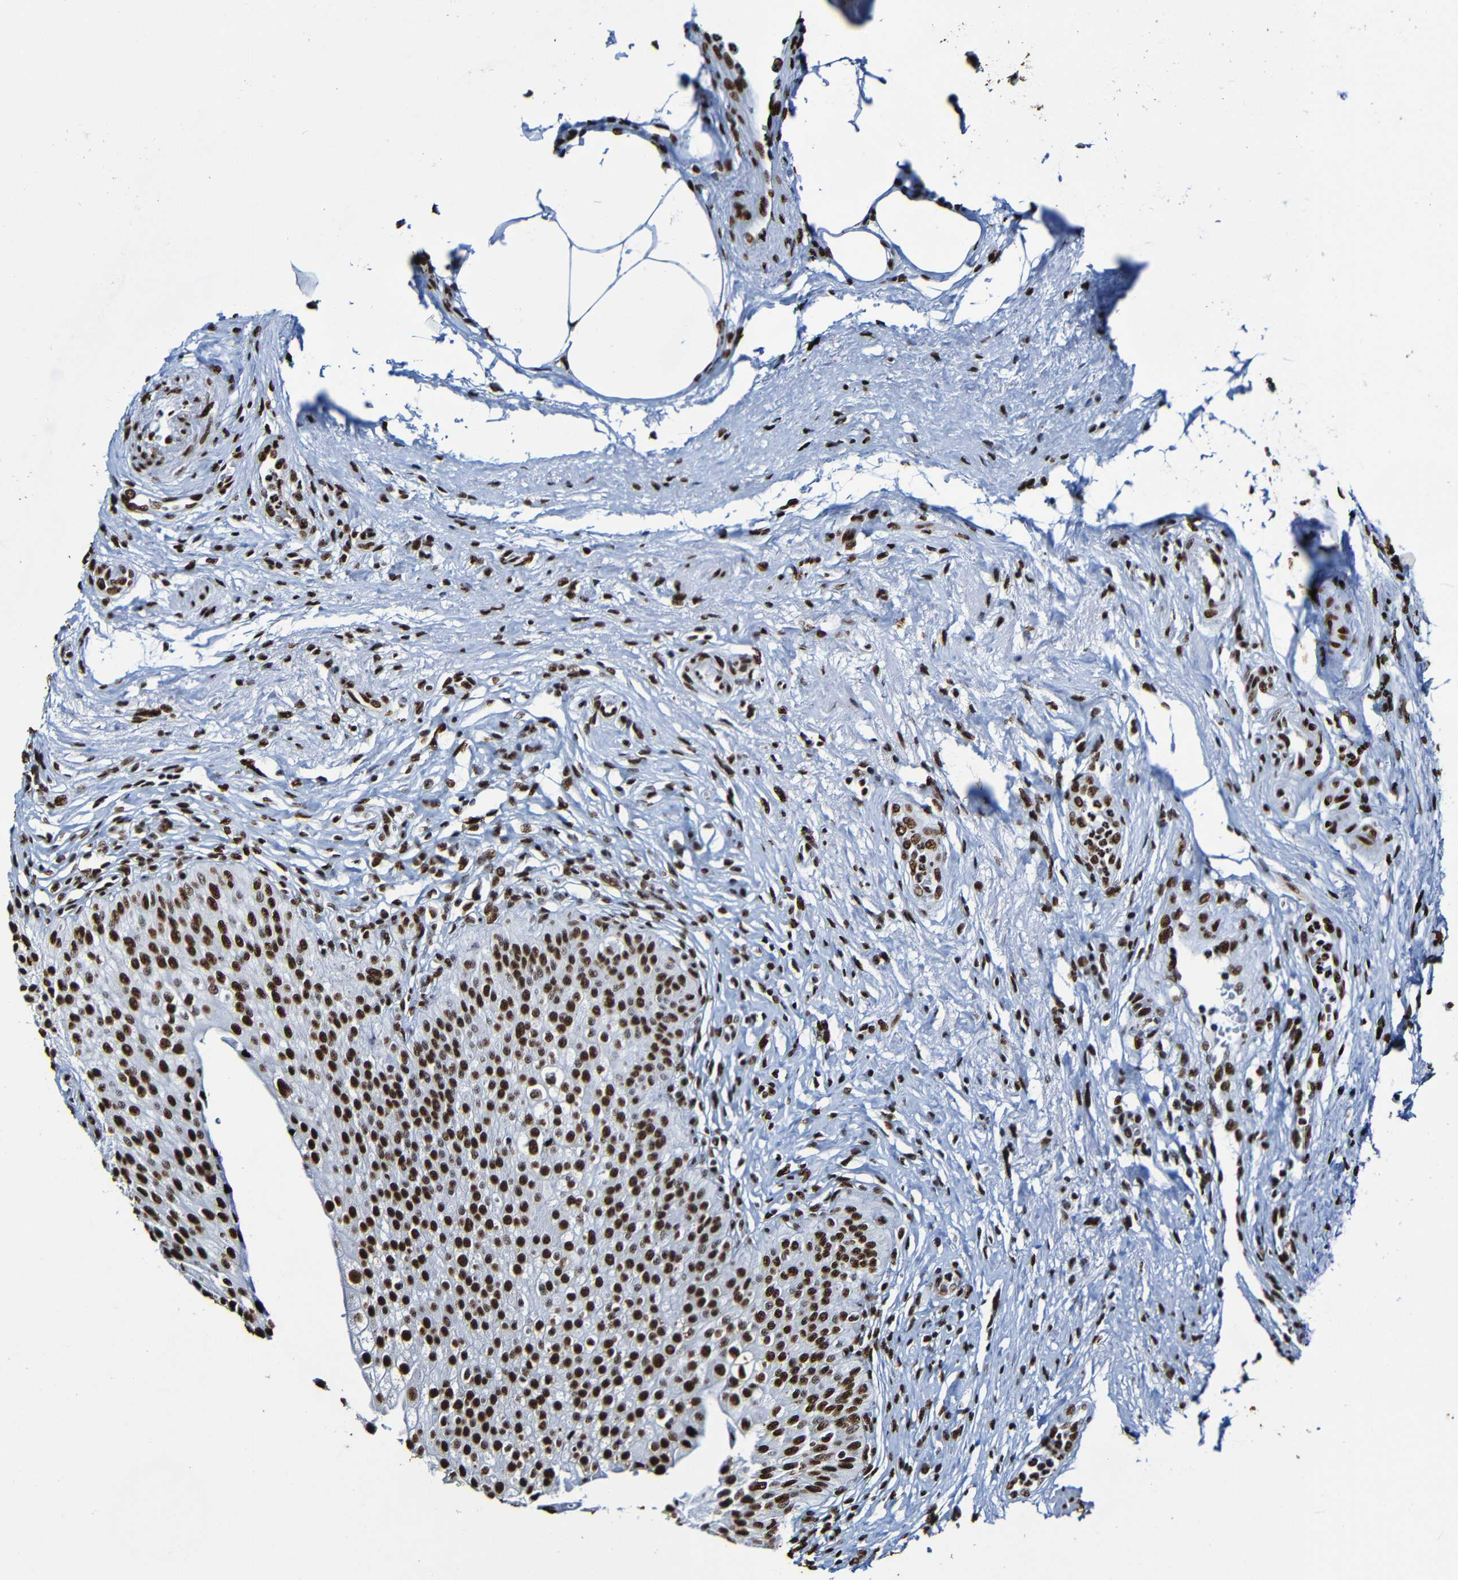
{"staining": {"intensity": "strong", "quantity": ">75%", "location": "nuclear"}, "tissue": "urinary bladder", "cell_type": "Urothelial cells", "image_type": "normal", "snomed": [{"axis": "morphology", "description": "Normal tissue, NOS"}, {"axis": "topography", "description": "Urinary bladder"}], "caption": "The photomicrograph displays a brown stain indicating the presence of a protein in the nuclear of urothelial cells in urinary bladder.", "gene": "SRSF3", "patient": {"sex": "male", "age": 46}}